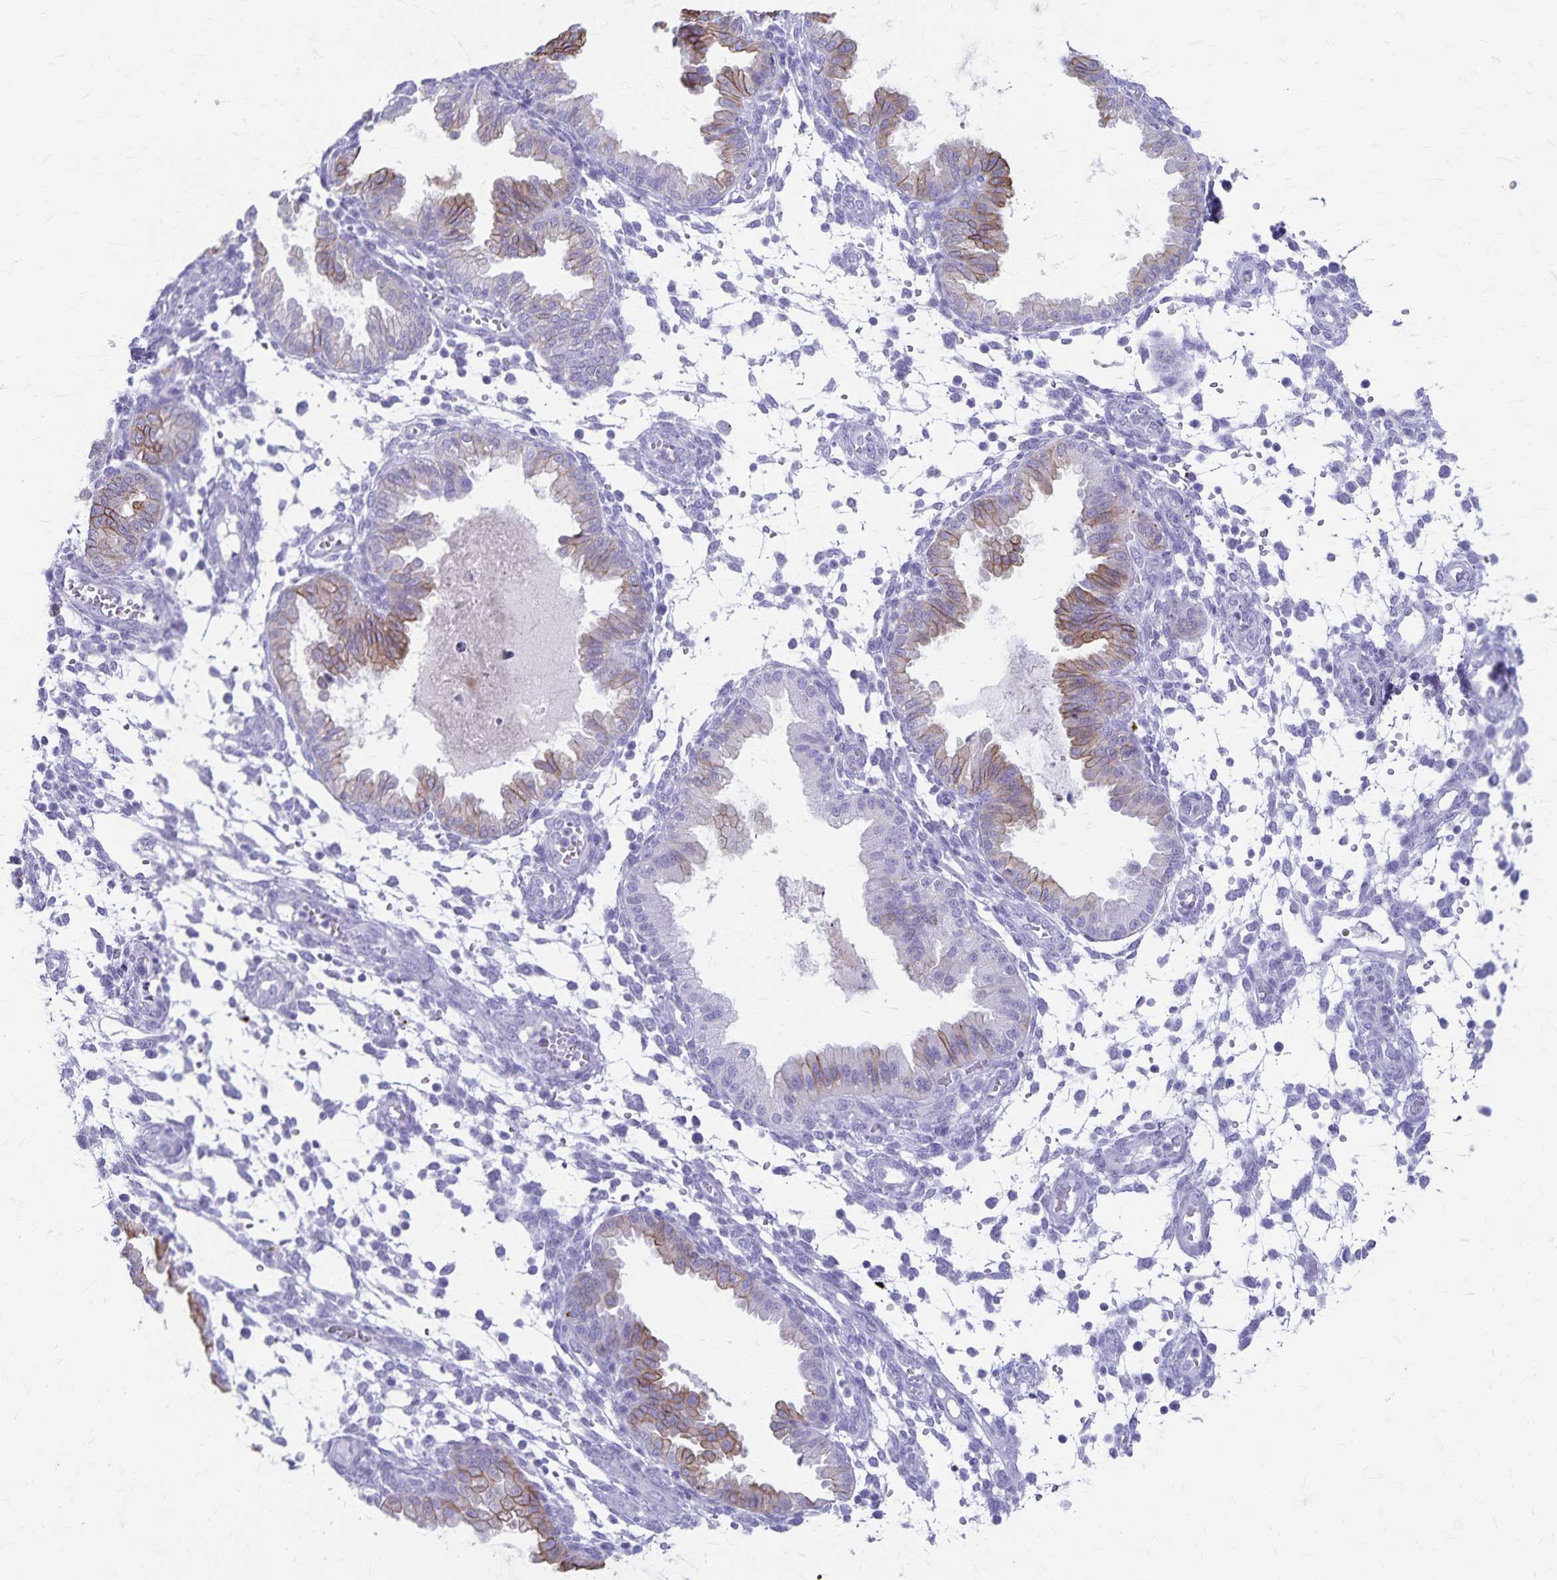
{"staining": {"intensity": "negative", "quantity": "none", "location": "none"}, "tissue": "endometrium", "cell_type": "Cells in endometrial stroma", "image_type": "normal", "snomed": [{"axis": "morphology", "description": "Normal tissue, NOS"}, {"axis": "topography", "description": "Endometrium"}], "caption": "High power microscopy image of an immunohistochemistry histopathology image of normal endometrium, revealing no significant expression in cells in endometrial stroma.", "gene": "GPBAR1", "patient": {"sex": "female", "age": 33}}